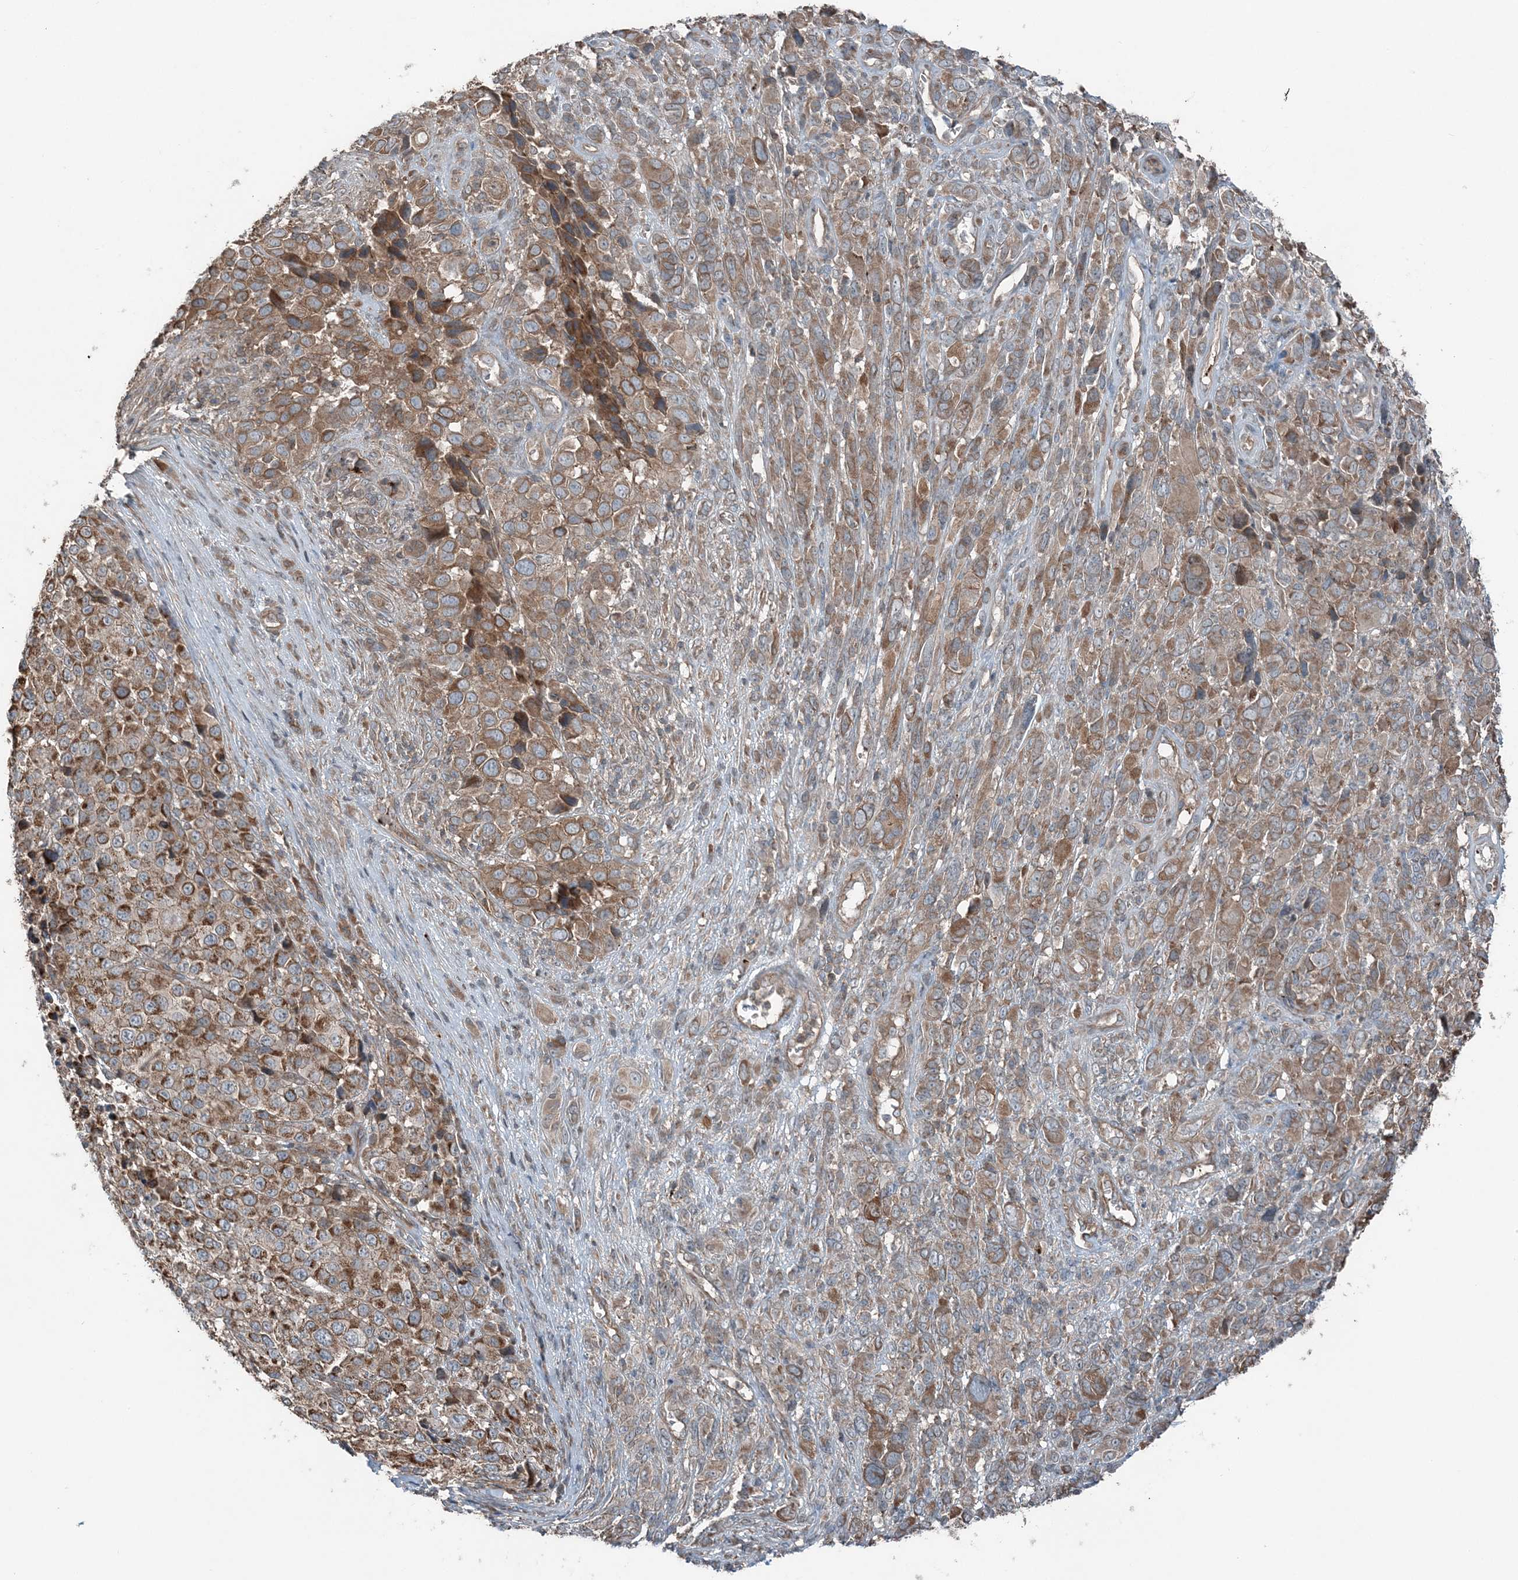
{"staining": {"intensity": "moderate", "quantity": ">75%", "location": "cytoplasmic/membranous"}, "tissue": "melanoma", "cell_type": "Tumor cells", "image_type": "cancer", "snomed": [{"axis": "morphology", "description": "Malignant melanoma, NOS"}, {"axis": "topography", "description": "Skin of trunk"}], "caption": "Immunohistochemistry micrograph of malignant melanoma stained for a protein (brown), which demonstrates medium levels of moderate cytoplasmic/membranous positivity in approximately >75% of tumor cells.", "gene": "KY", "patient": {"sex": "male", "age": 71}}